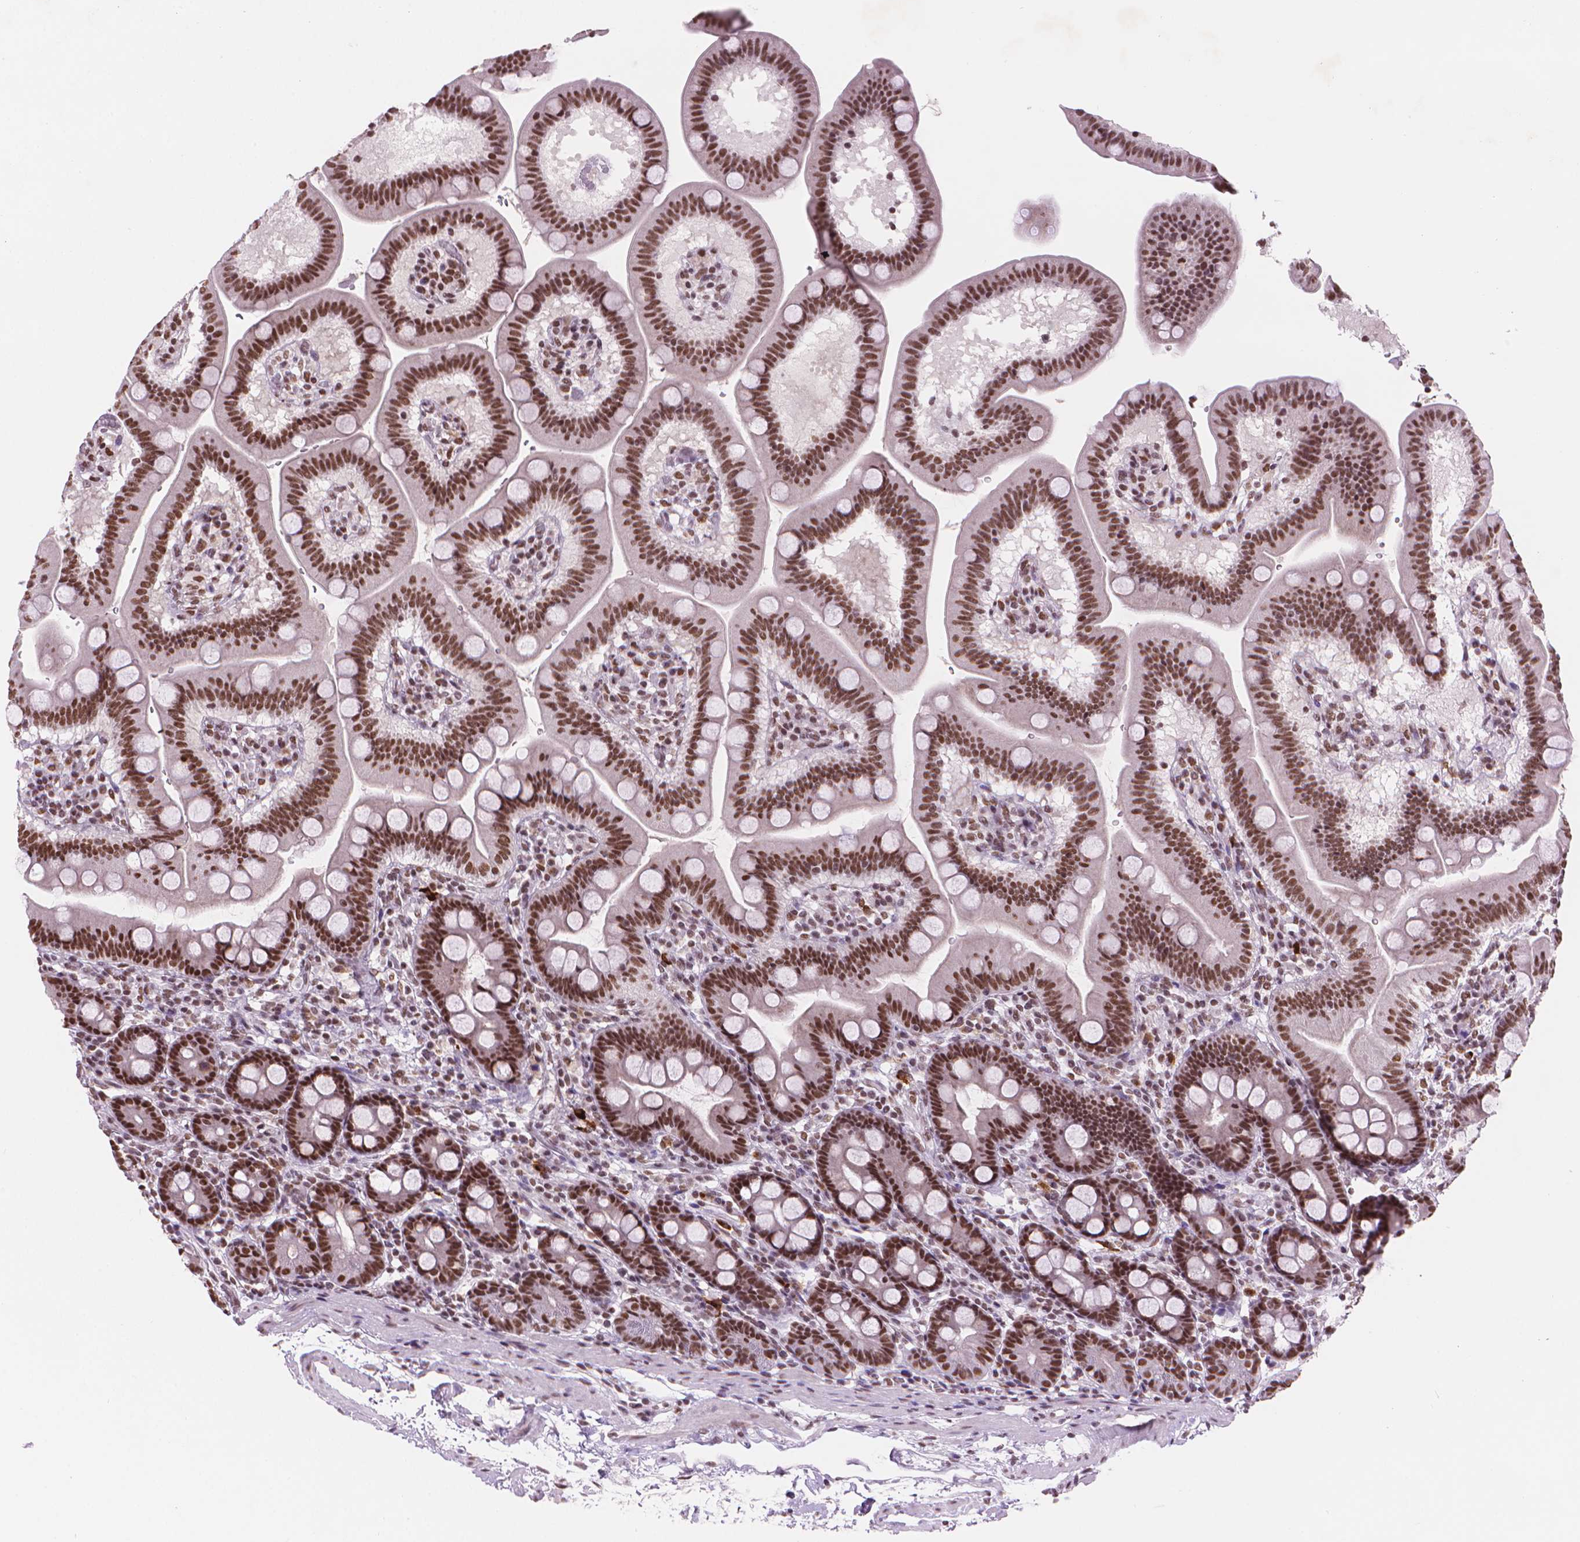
{"staining": {"intensity": "strong", "quantity": ">75%", "location": "nuclear"}, "tissue": "duodenum", "cell_type": "Glandular cells", "image_type": "normal", "snomed": [{"axis": "morphology", "description": "Normal tissue, NOS"}, {"axis": "topography", "description": "Duodenum"}], "caption": "Glandular cells demonstrate strong nuclear staining in about >75% of cells in unremarkable duodenum.", "gene": "RPA4", "patient": {"sex": "male", "age": 59}}